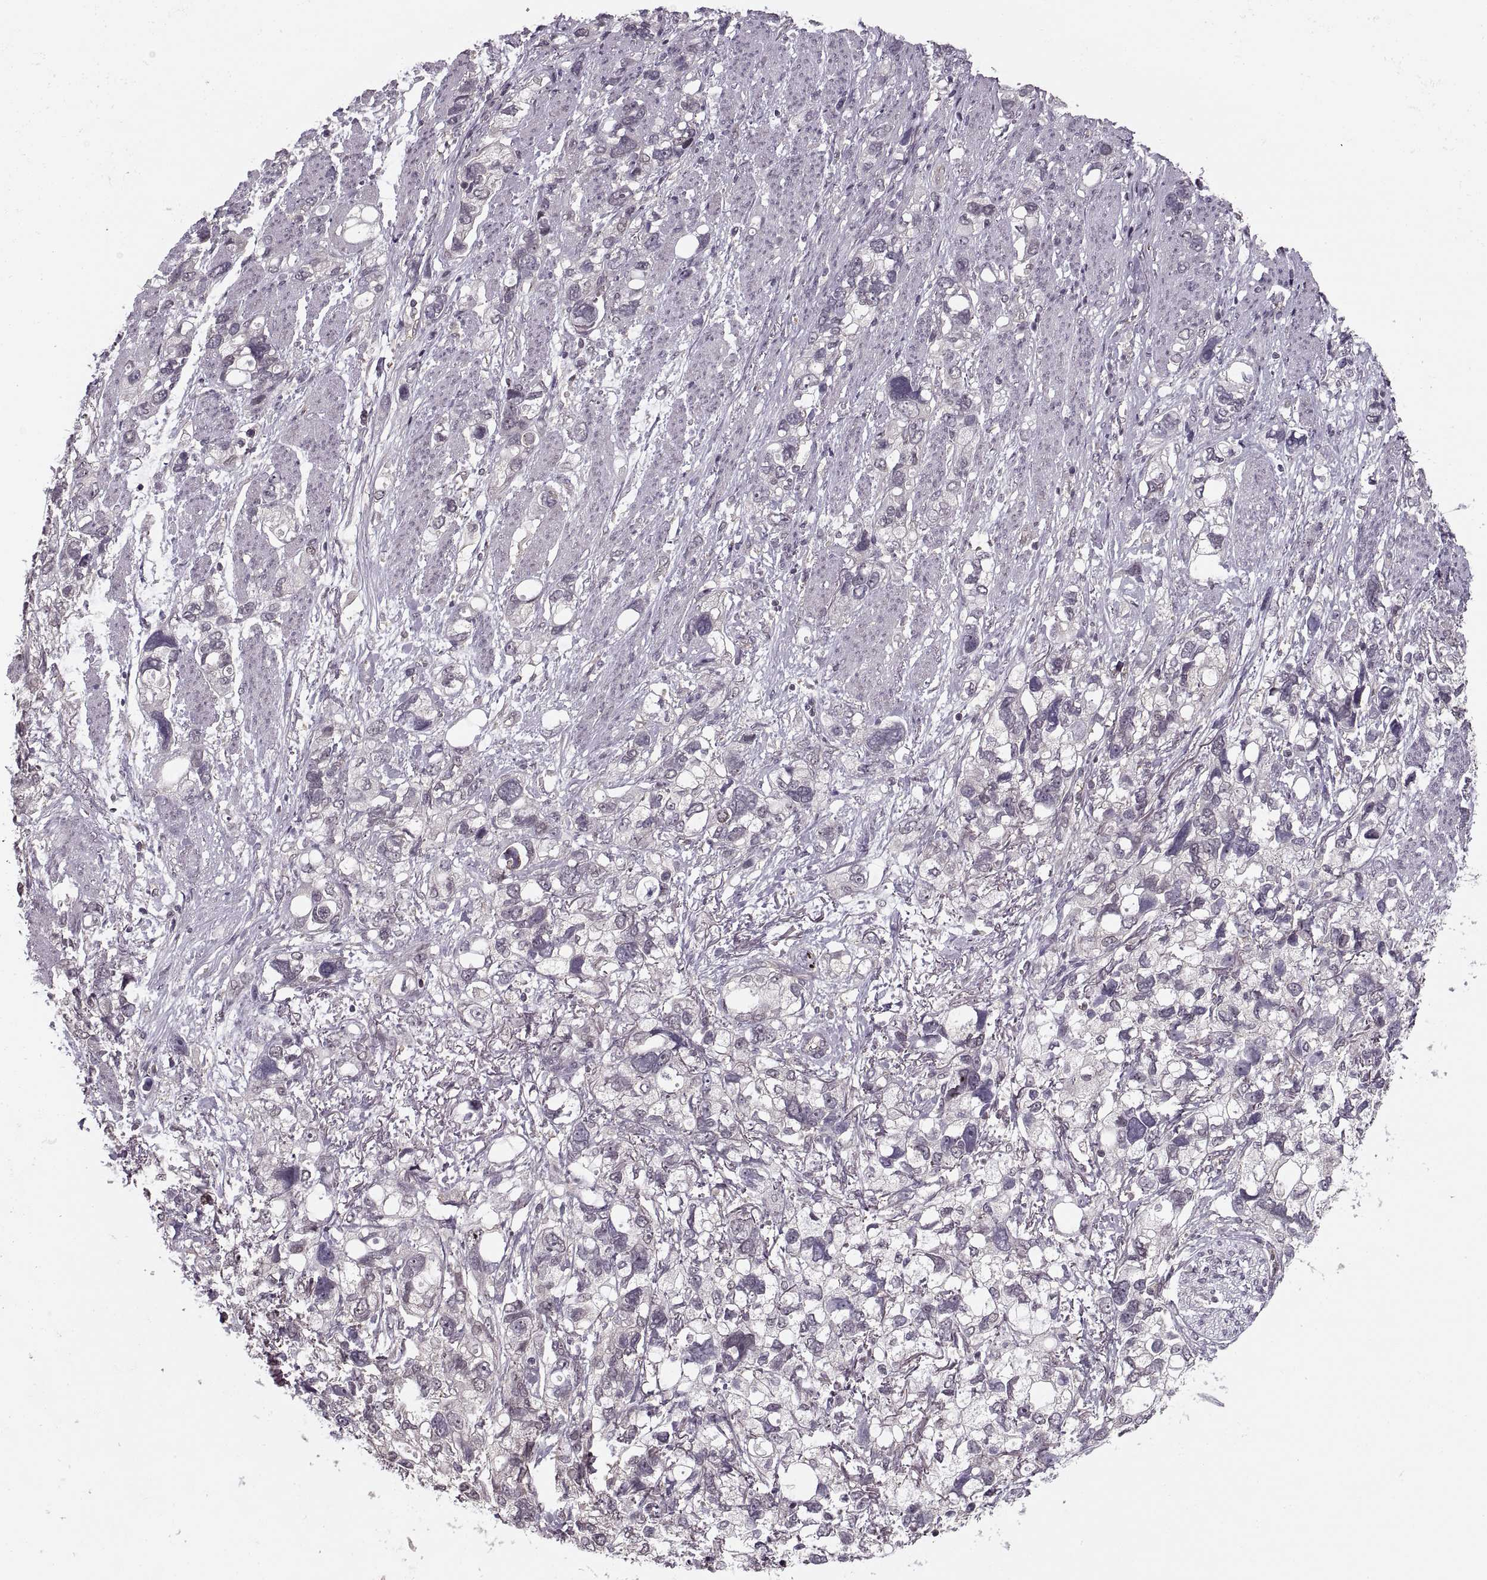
{"staining": {"intensity": "negative", "quantity": "none", "location": "none"}, "tissue": "stomach cancer", "cell_type": "Tumor cells", "image_type": "cancer", "snomed": [{"axis": "morphology", "description": "Adenocarcinoma, NOS"}, {"axis": "topography", "description": "Stomach, upper"}], "caption": "There is no significant expression in tumor cells of stomach cancer.", "gene": "LUZP2", "patient": {"sex": "female", "age": 81}}